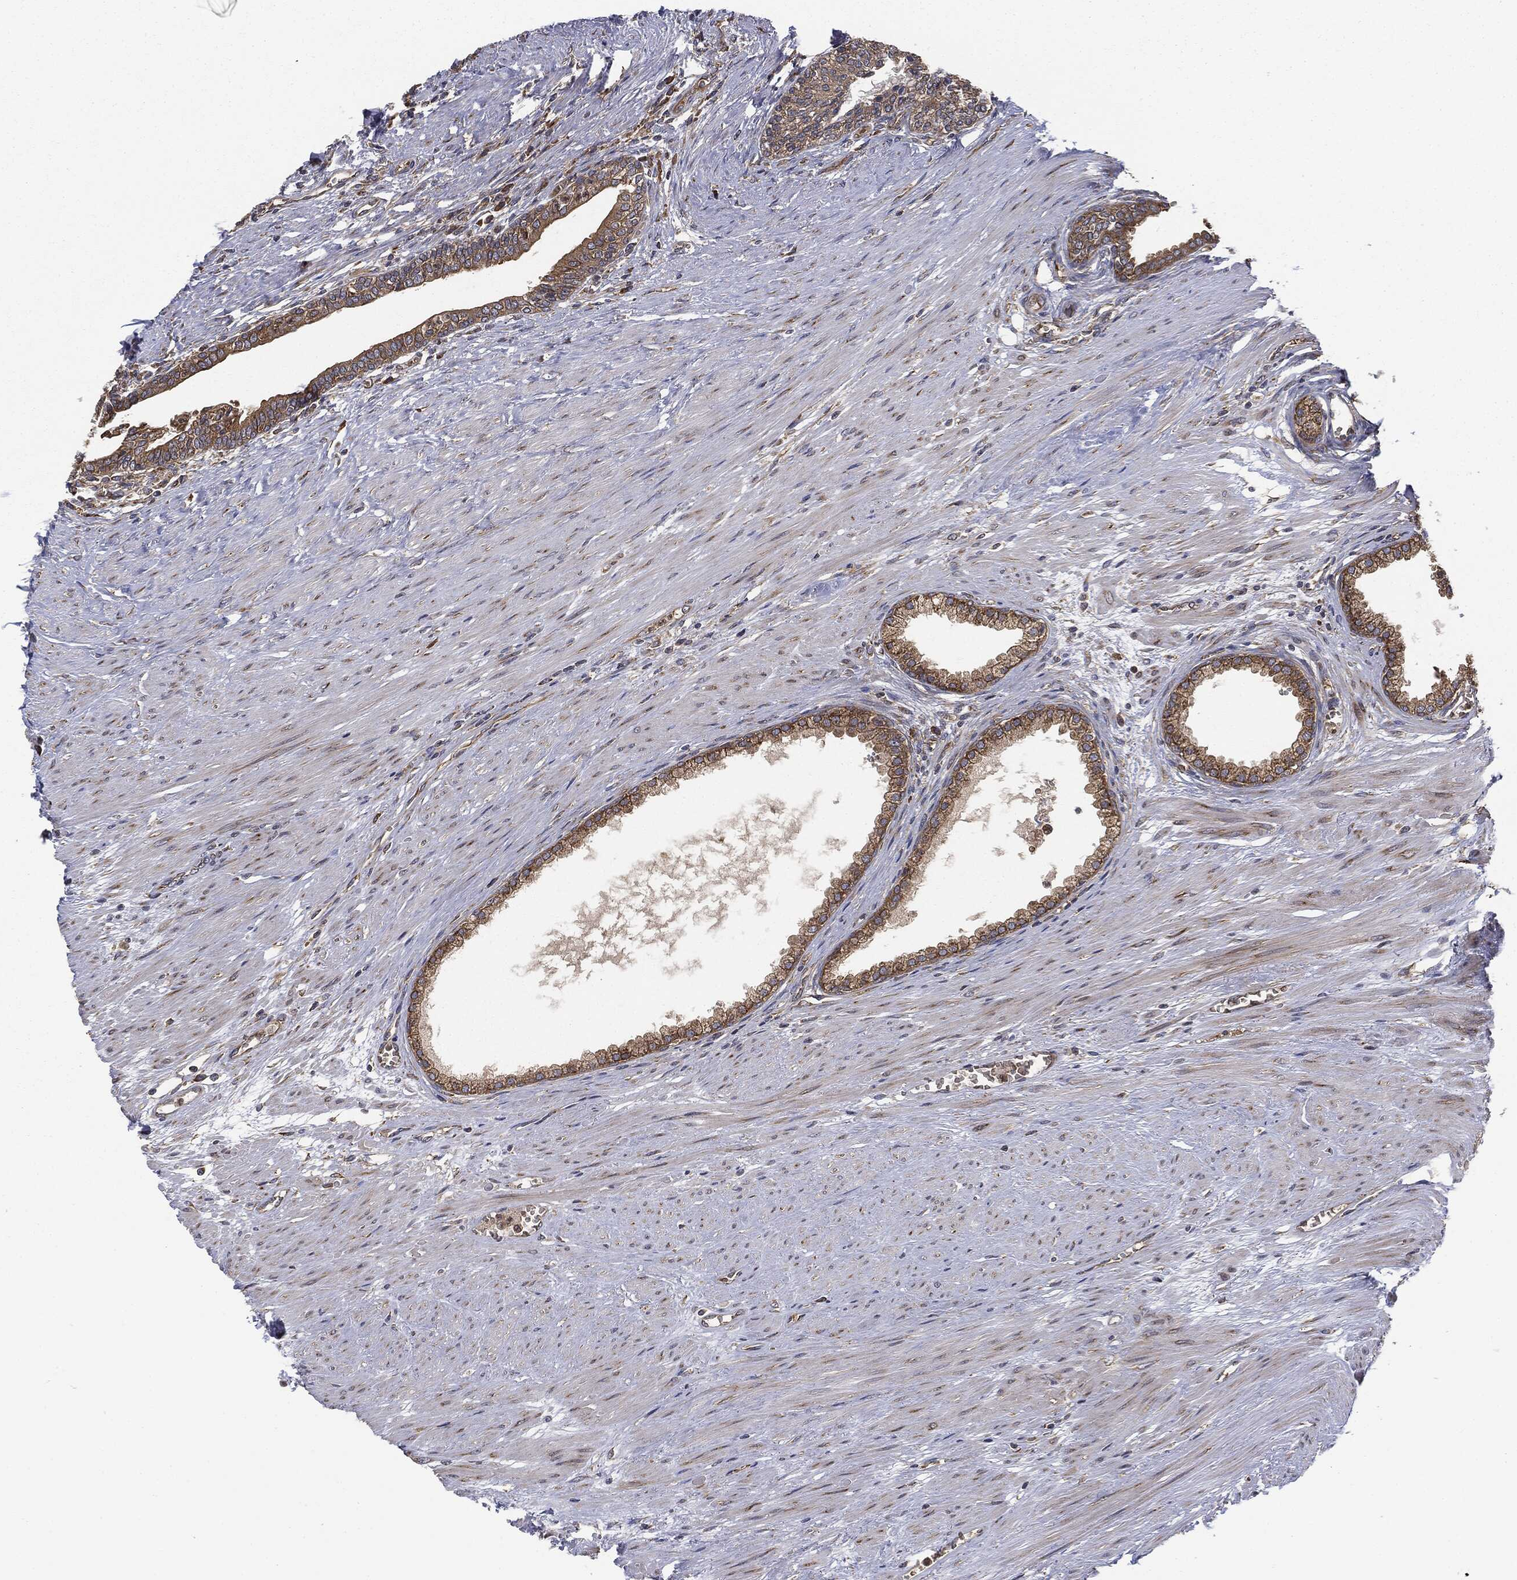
{"staining": {"intensity": "moderate", "quantity": "25%-75%", "location": "cytoplasmic/membranous"}, "tissue": "prostate", "cell_type": "Glandular cells", "image_type": "normal", "snomed": [{"axis": "morphology", "description": "Normal tissue, NOS"}, {"axis": "topography", "description": "Prostate"}], "caption": "This micrograph exhibits IHC staining of unremarkable human prostate, with medium moderate cytoplasmic/membranous positivity in approximately 25%-75% of glandular cells.", "gene": "EIF2AK2", "patient": {"sex": "male", "age": 64}}